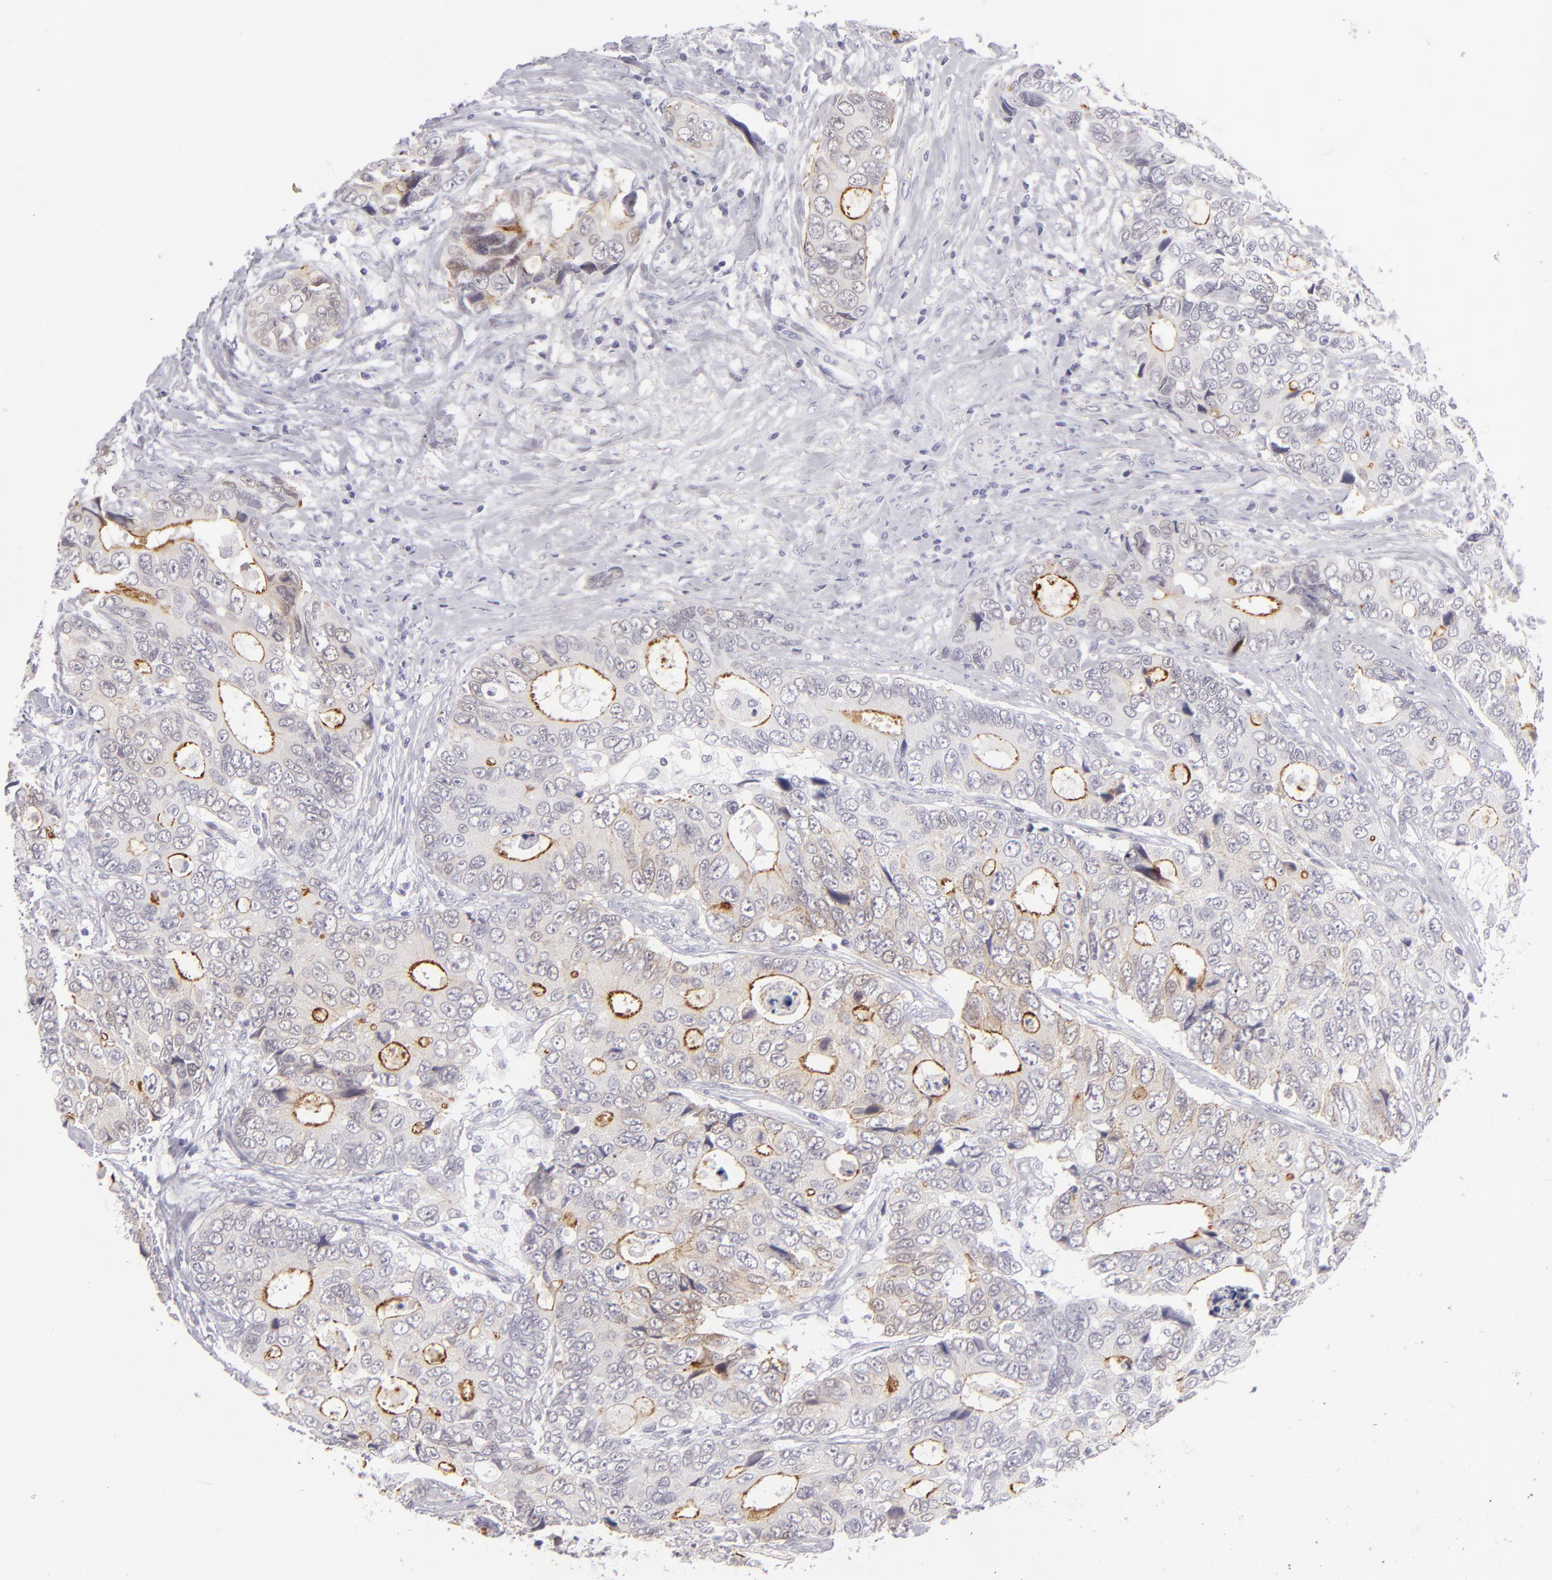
{"staining": {"intensity": "moderate", "quantity": "25%-75%", "location": "cytoplasmic/membranous"}, "tissue": "colorectal cancer", "cell_type": "Tumor cells", "image_type": "cancer", "snomed": [{"axis": "morphology", "description": "Adenocarcinoma, NOS"}, {"axis": "topography", "description": "Rectum"}], "caption": "Immunohistochemistry (DAB (3,3'-diaminobenzidine)) staining of colorectal adenocarcinoma reveals moderate cytoplasmic/membranous protein staining in about 25%-75% of tumor cells. The staining was performed using DAB, with brown indicating positive protein expression. Nuclei are stained blue with hematoxylin.", "gene": "VIL1", "patient": {"sex": "female", "age": 67}}